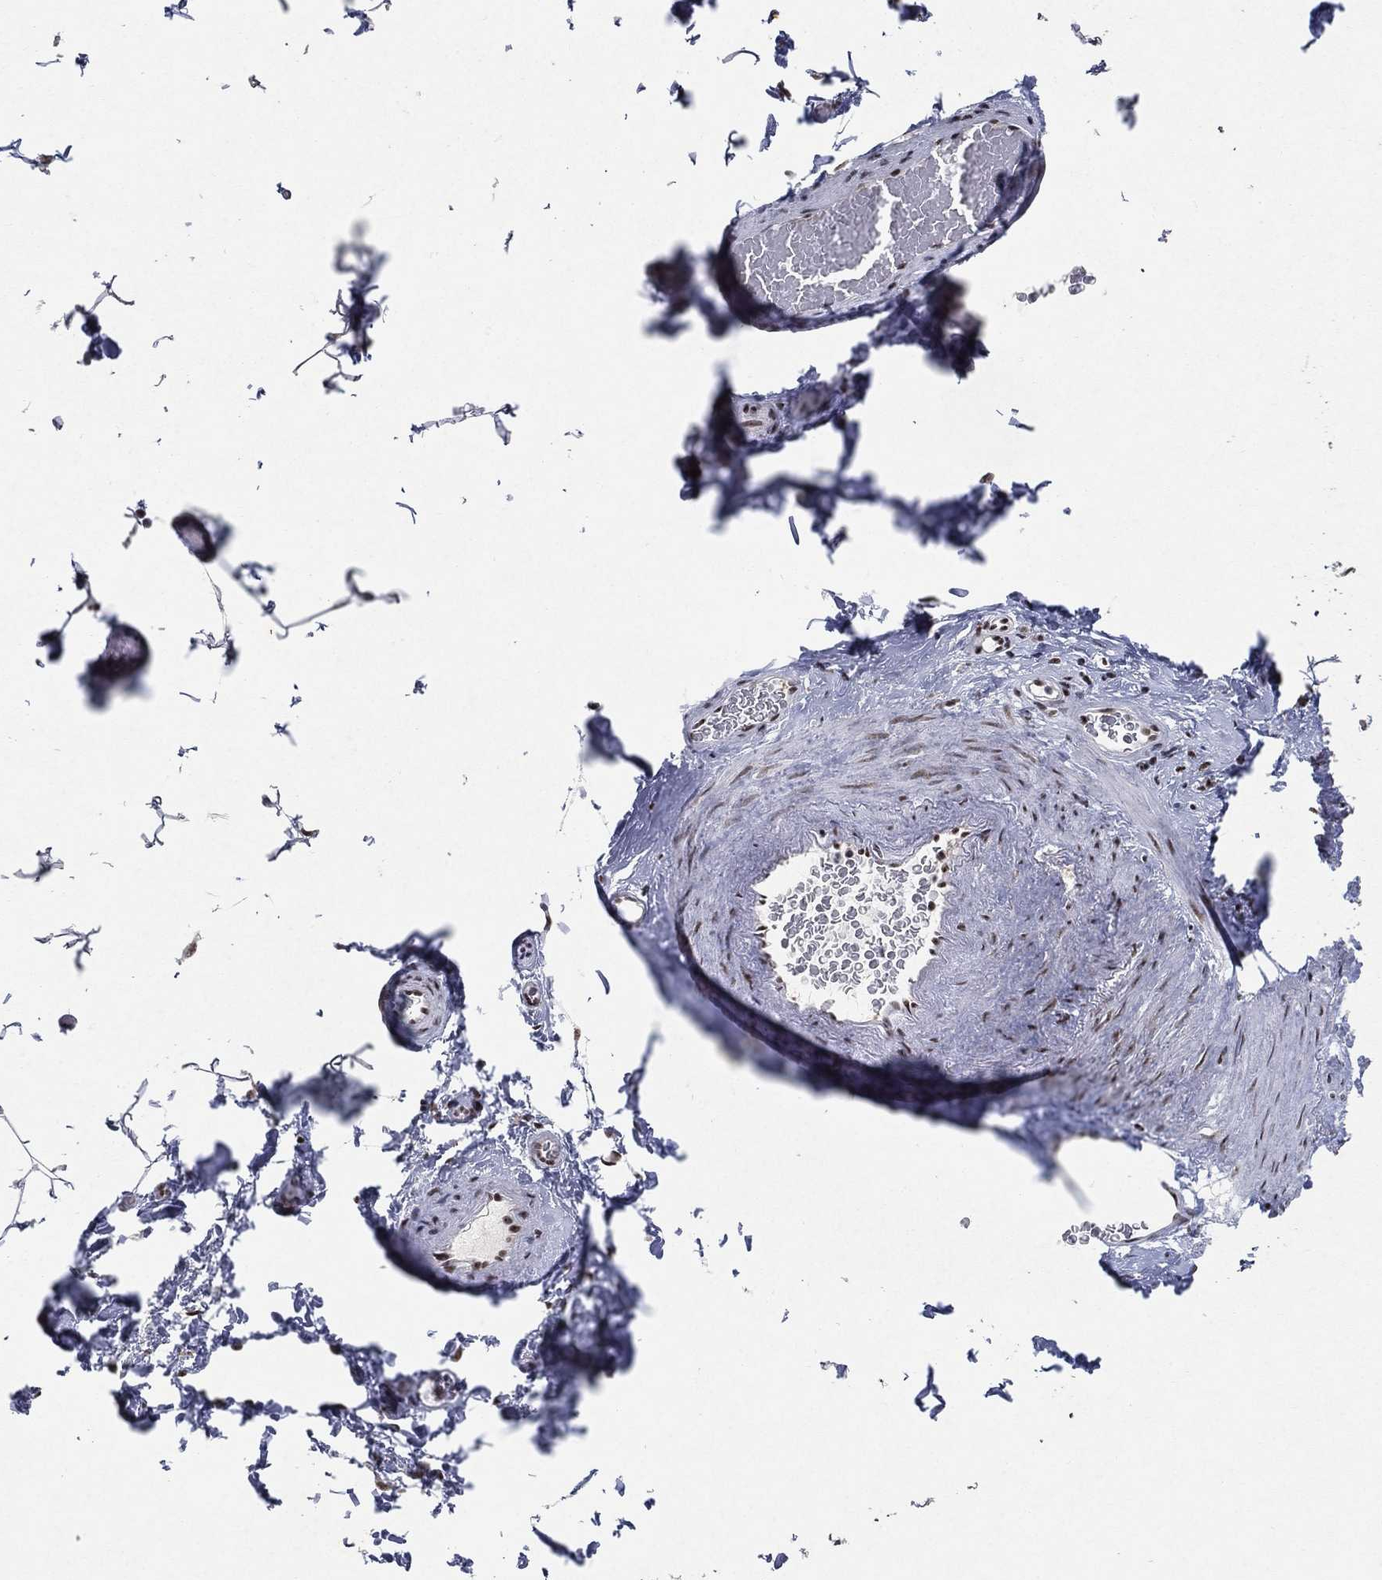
{"staining": {"intensity": "weak", "quantity": ">75%", "location": "nuclear"}, "tissue": "adipose tissue", "cell_type": "Adipocytes", "image_type": "normal", "snomed": [{"axis": "morphology", "description": "Normal tissue, NOS"}, {"axis": "topography", "description": "Soft tissue"}, {"axis": "topography", "description": "Vascular tissue"}], "caption": "IHC of unremarkable human adipose tissue displays low levels of weak nuclear expression in approximately >75% of adipocytes.", "gene": "DDX27", "patient": {"sex": "male", "age": 41}}